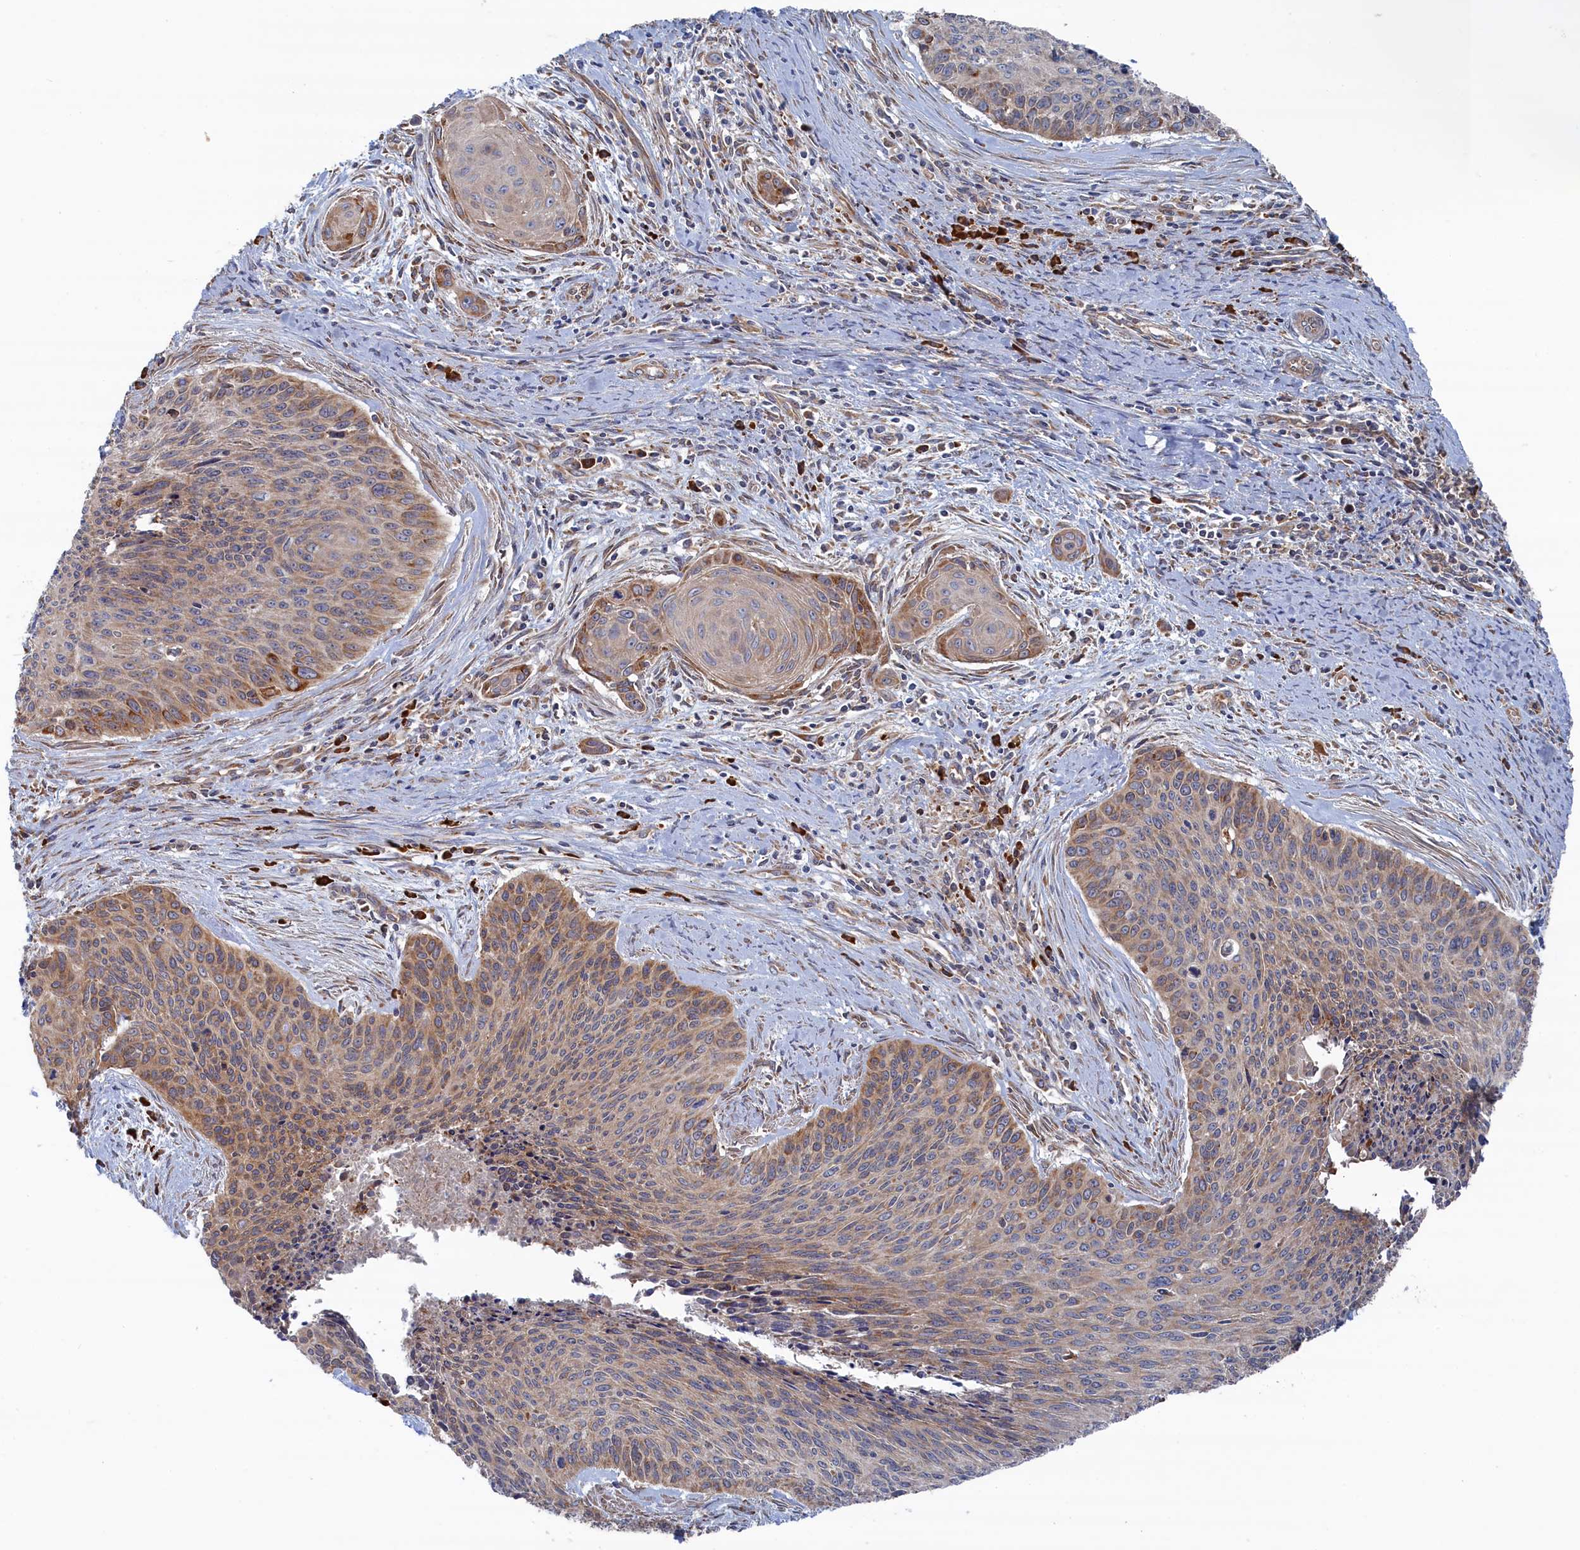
{"staining": {"intensity": "weak", "quantity": "25%-75%", "location": "cytoplasmic/membranous"}, "tissue": "cervical cancer", "cell_type": "Tumor cells", "image_type": "cancer", "snomed": [{"axis": "morphology", "description": "Squamous cell carcinoma, NOS"}, {"axis": "topography", "description": "Cervix"}], "caption": "Protein staining reveals weak cytoplasmic/membranous positivity in approximately 25%-75% of tumor cells in cervical squamous cell carcinoma.", "gene": "BPIFB6", "patient": {"sex": "female", "age": 55}}